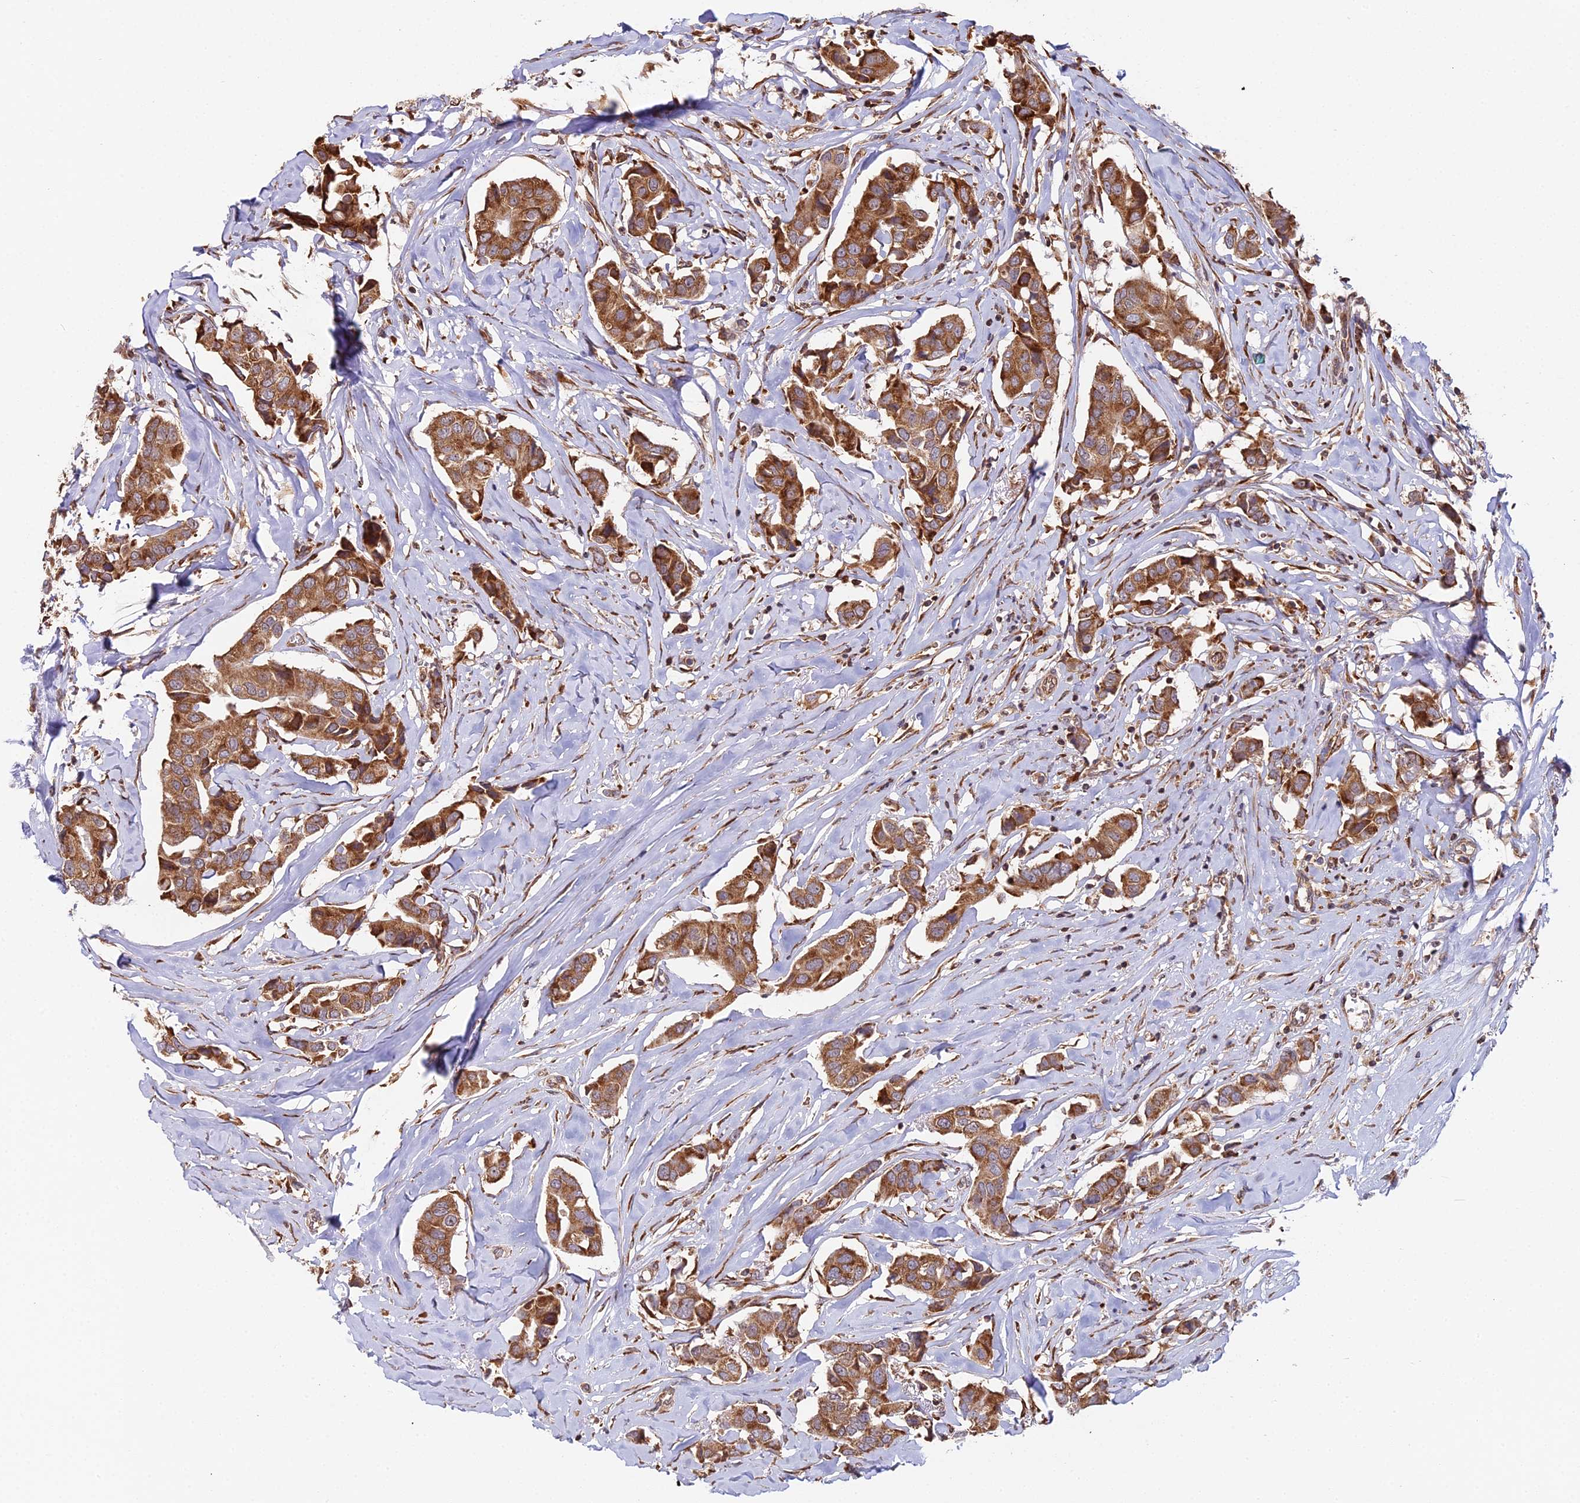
{"staining": {"intensity": "strong", "quantity": ">75%", "location": "cytoplasmic/membranous"}, "tissue": "breast cancer", "cell_type": "Tumor cells", "image_type": "cancer", "snomed": [{"axis": "morphology", "description": "Duct carcinoma"}, {"axis": "topography", "description": "Breast"}], "caption": "Immunohistochemistry micrograph of neoplastic tissue: human breast intraductal carcinoma stained using immunohistochemistry displays high levels of strong protein expression localized specifically in the cytoplasmic/membranous of tumor cells, appearing as a cytoplasmic/membranous brown color.", "gene": "RPL26", "patient": {"sex": "female", "age": 80}}